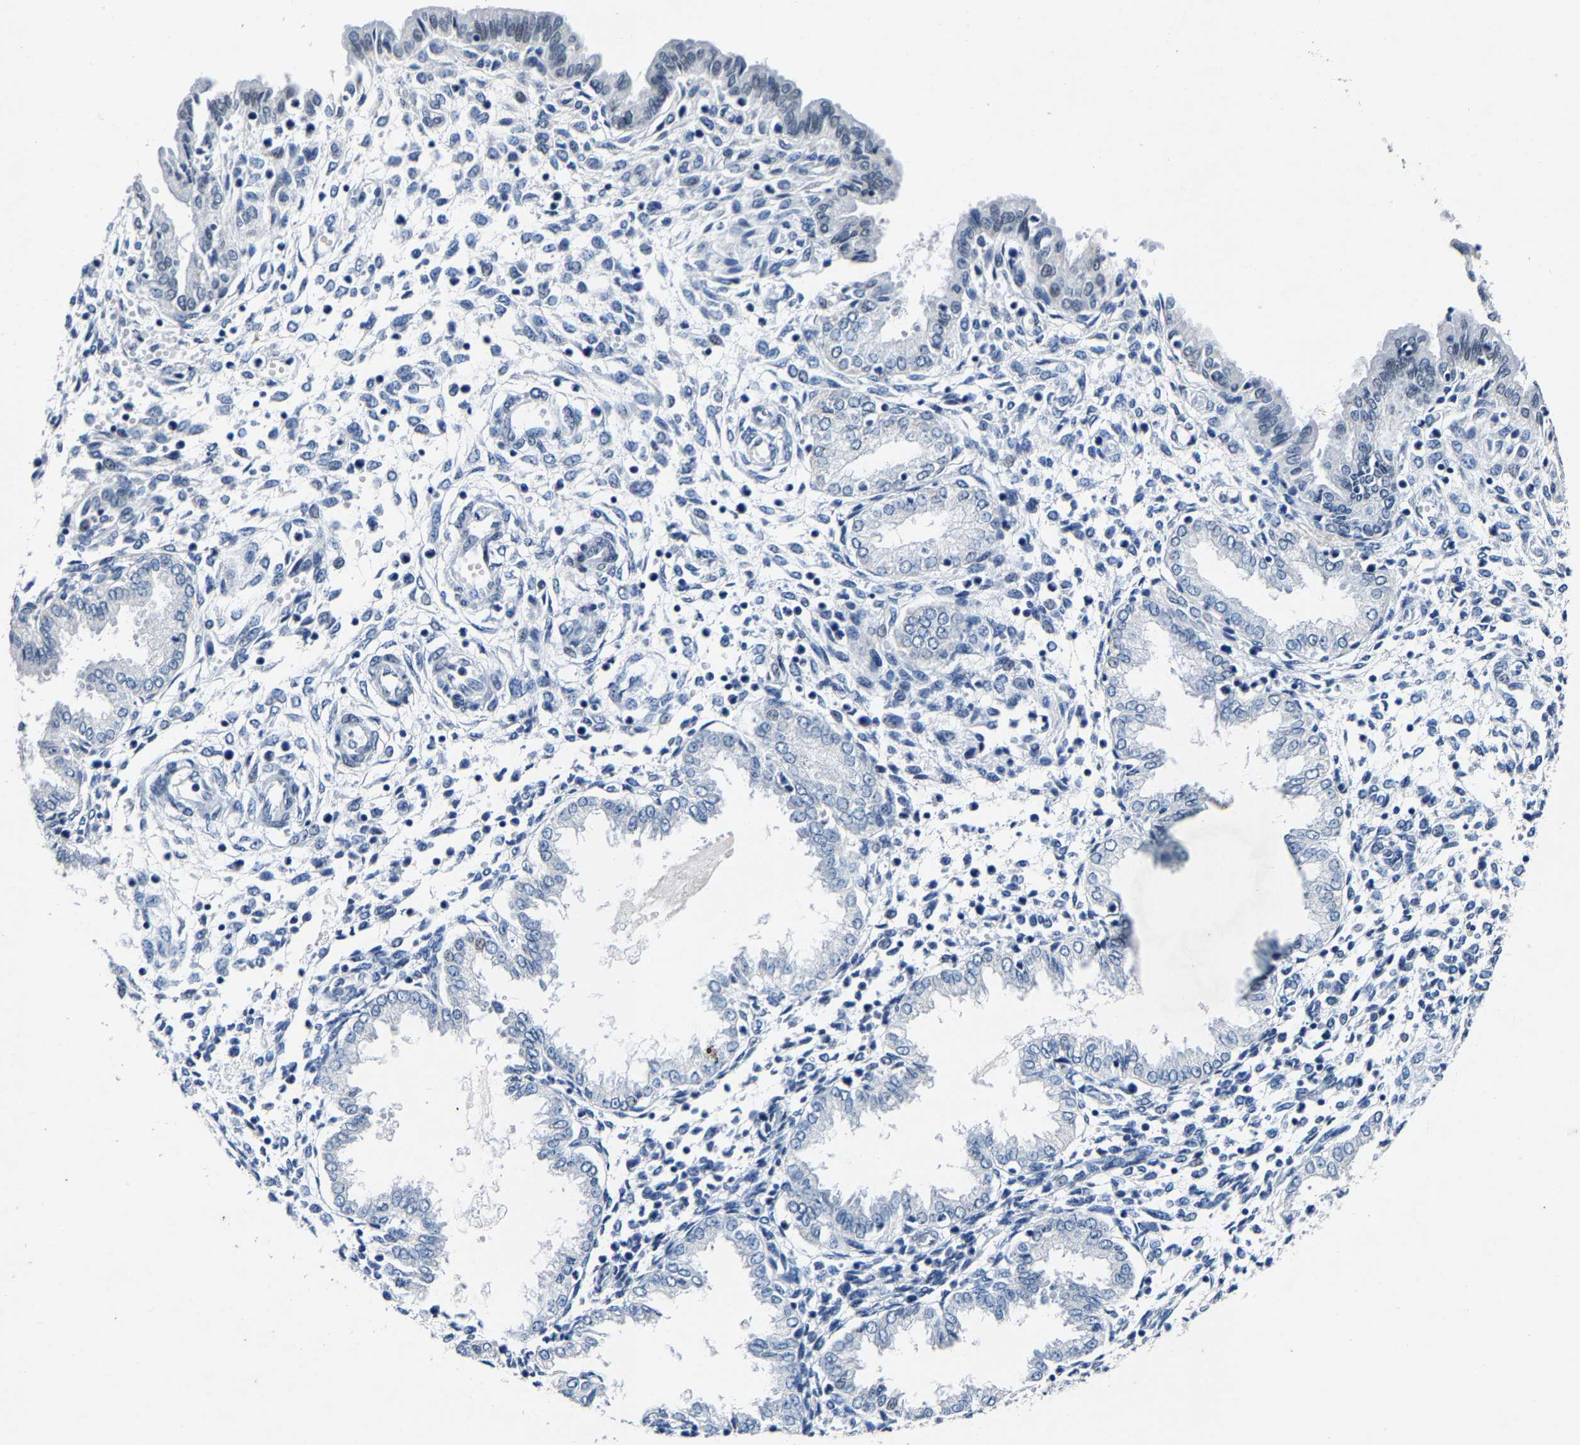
{"staining": {"intensity": "negative", "quantity": "none", "location": "none"}, "tissue": "endometrium", "cell_type": "Cells in endometrial stroma", "image_type": "normal", "snomed": [{"axis": "morphology", "description": "Normal tissue, NOS"}, {"axis": "topography", "description": "Endometrium"}], "caption": "Human endometrium stained for a protein using immunohistochemistry exhibits no expression in cells in endometrial stroma.", "gene": "UBN2", "patient": {"sex": "female", "age": 33}}